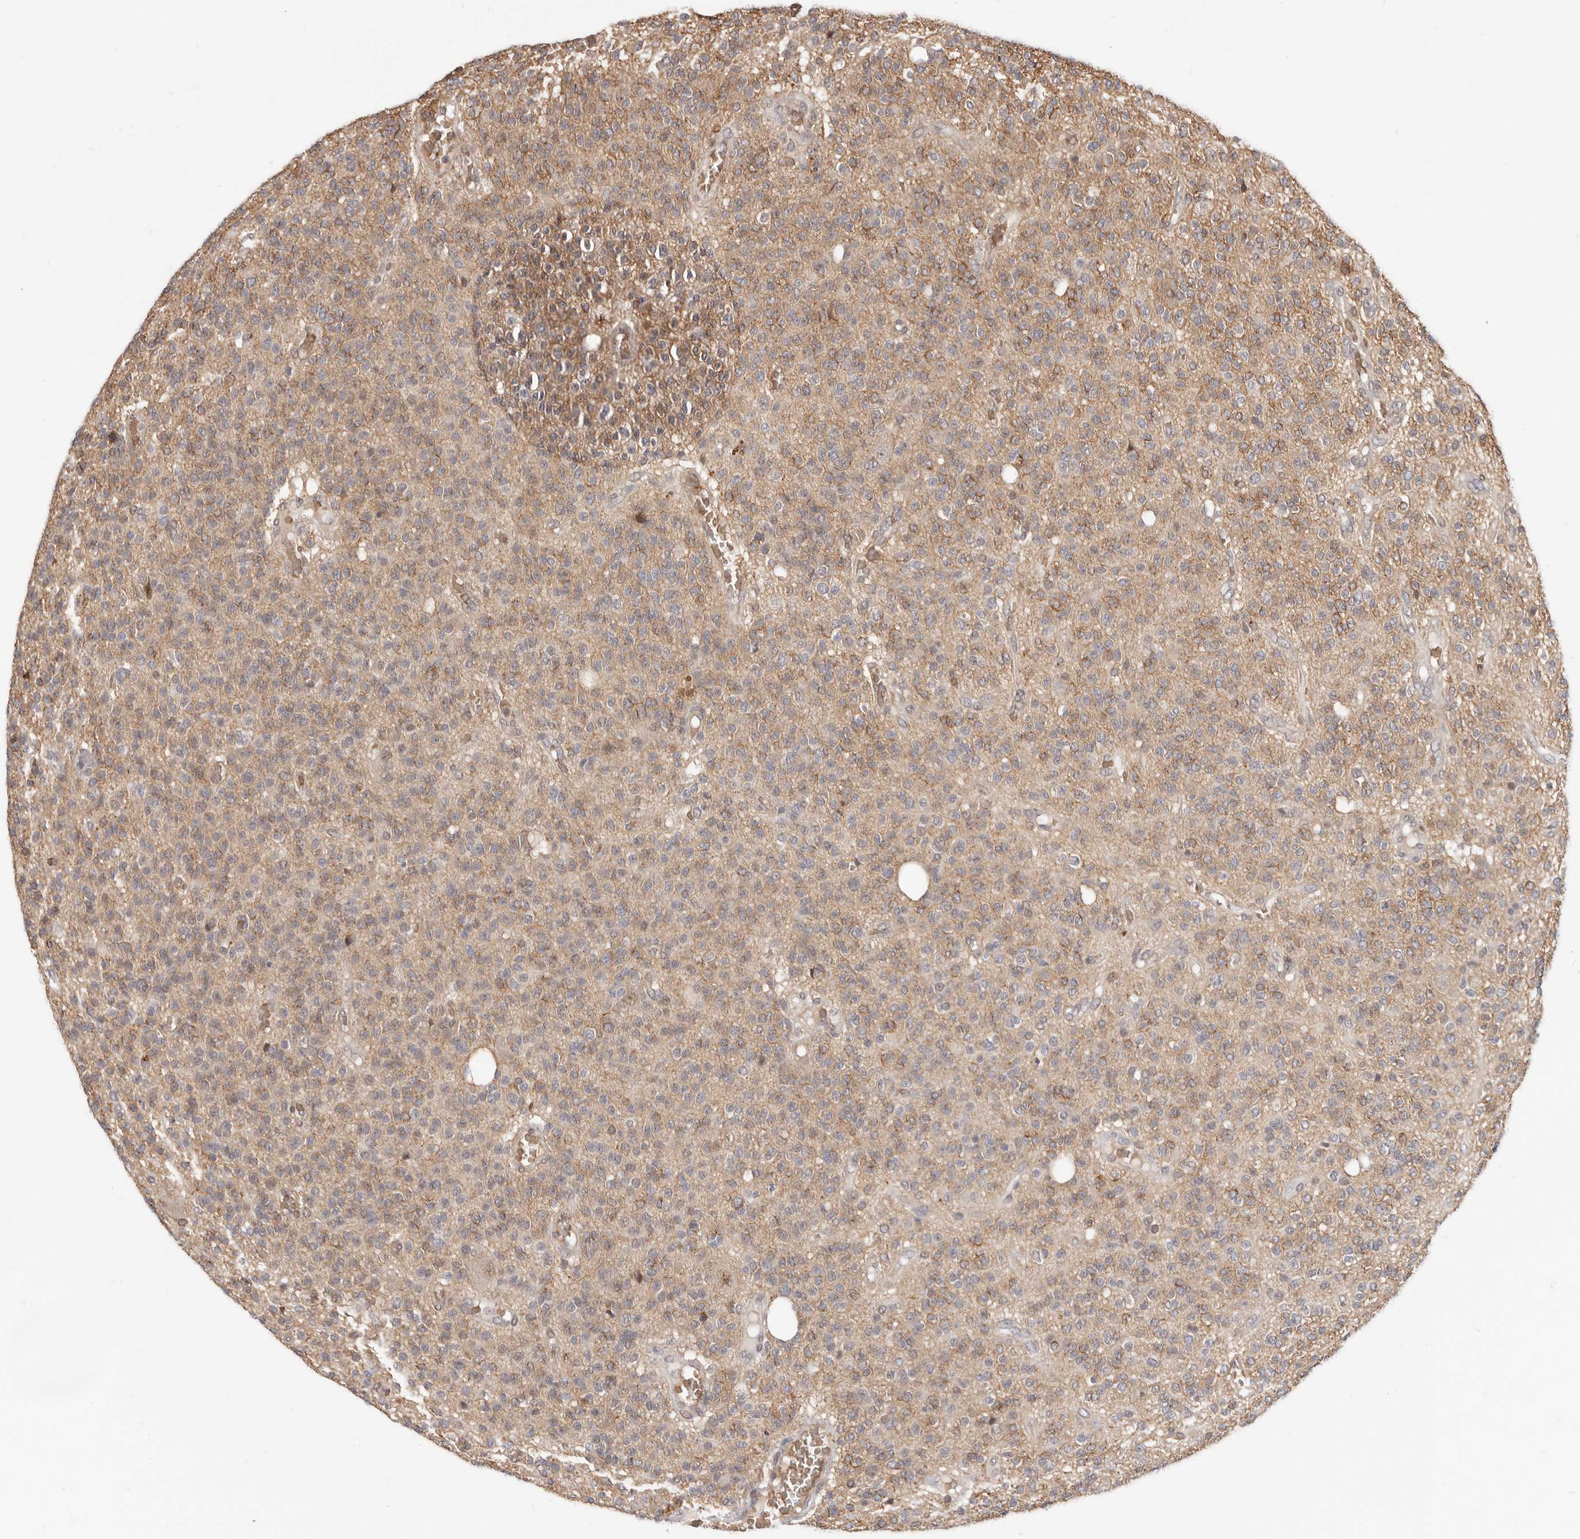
{"staining": {"intensity": "weak", "quantity": ">75%", "location": "cytoplasmic/membranous"}, "tissue": "glioma", "cell_type": "Tumor cells", "image_type": "cancer", "snomed": [{"axis": "morphology", "description": "Glioma, malignant, High grade"}, {"axis": "topography", "description": "Brain"}], "caption": "DAB immunohistochemical staining of high-grade glioma (malignant) shows weak cytoplasmic/membranous protein positivity in about >75% of tumor cells. Ihc stains the protein in brown and the nuclei are stained blue.", "gene": "NCOA3", "patient": {"sex": "male", "age": 34}}